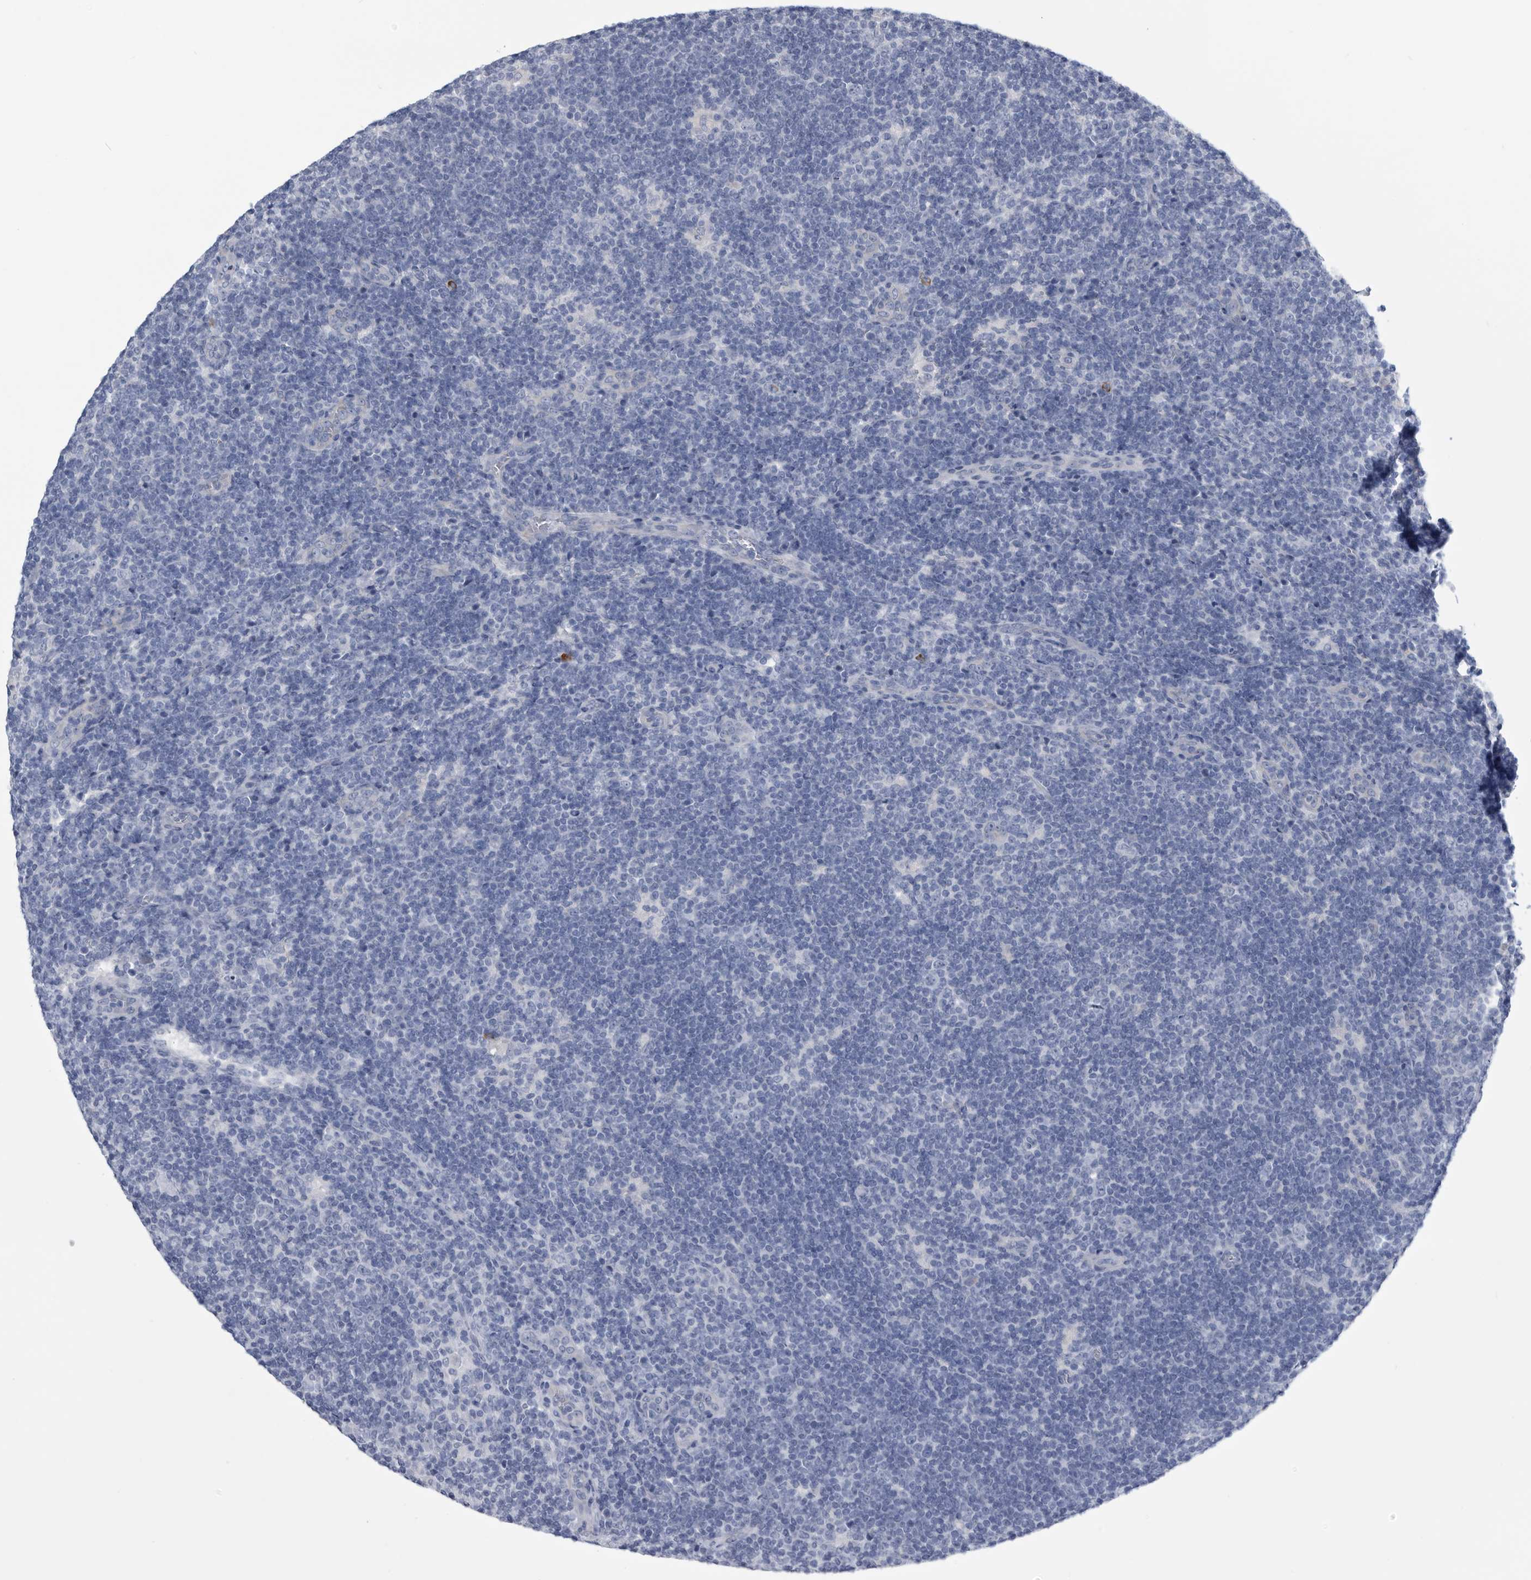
{"staining": {"intensity": "negative", "quantity": "none", "location": "none"}, "tissue": "lymphoma", "cell_type": "Tumor cells", "image_type": "cancer", "snomed": [{"axis": "morphology", "description": "Hodgkin's disease, NOS"}, {"axis": "topography", "description": "Lymph node"}], "caption": "This is an IHC histopathology image of human lymphoma. There is no staining in tumor cells.", "gene": "BTBD6", "patient": {"sex": "female", "age": 57}}